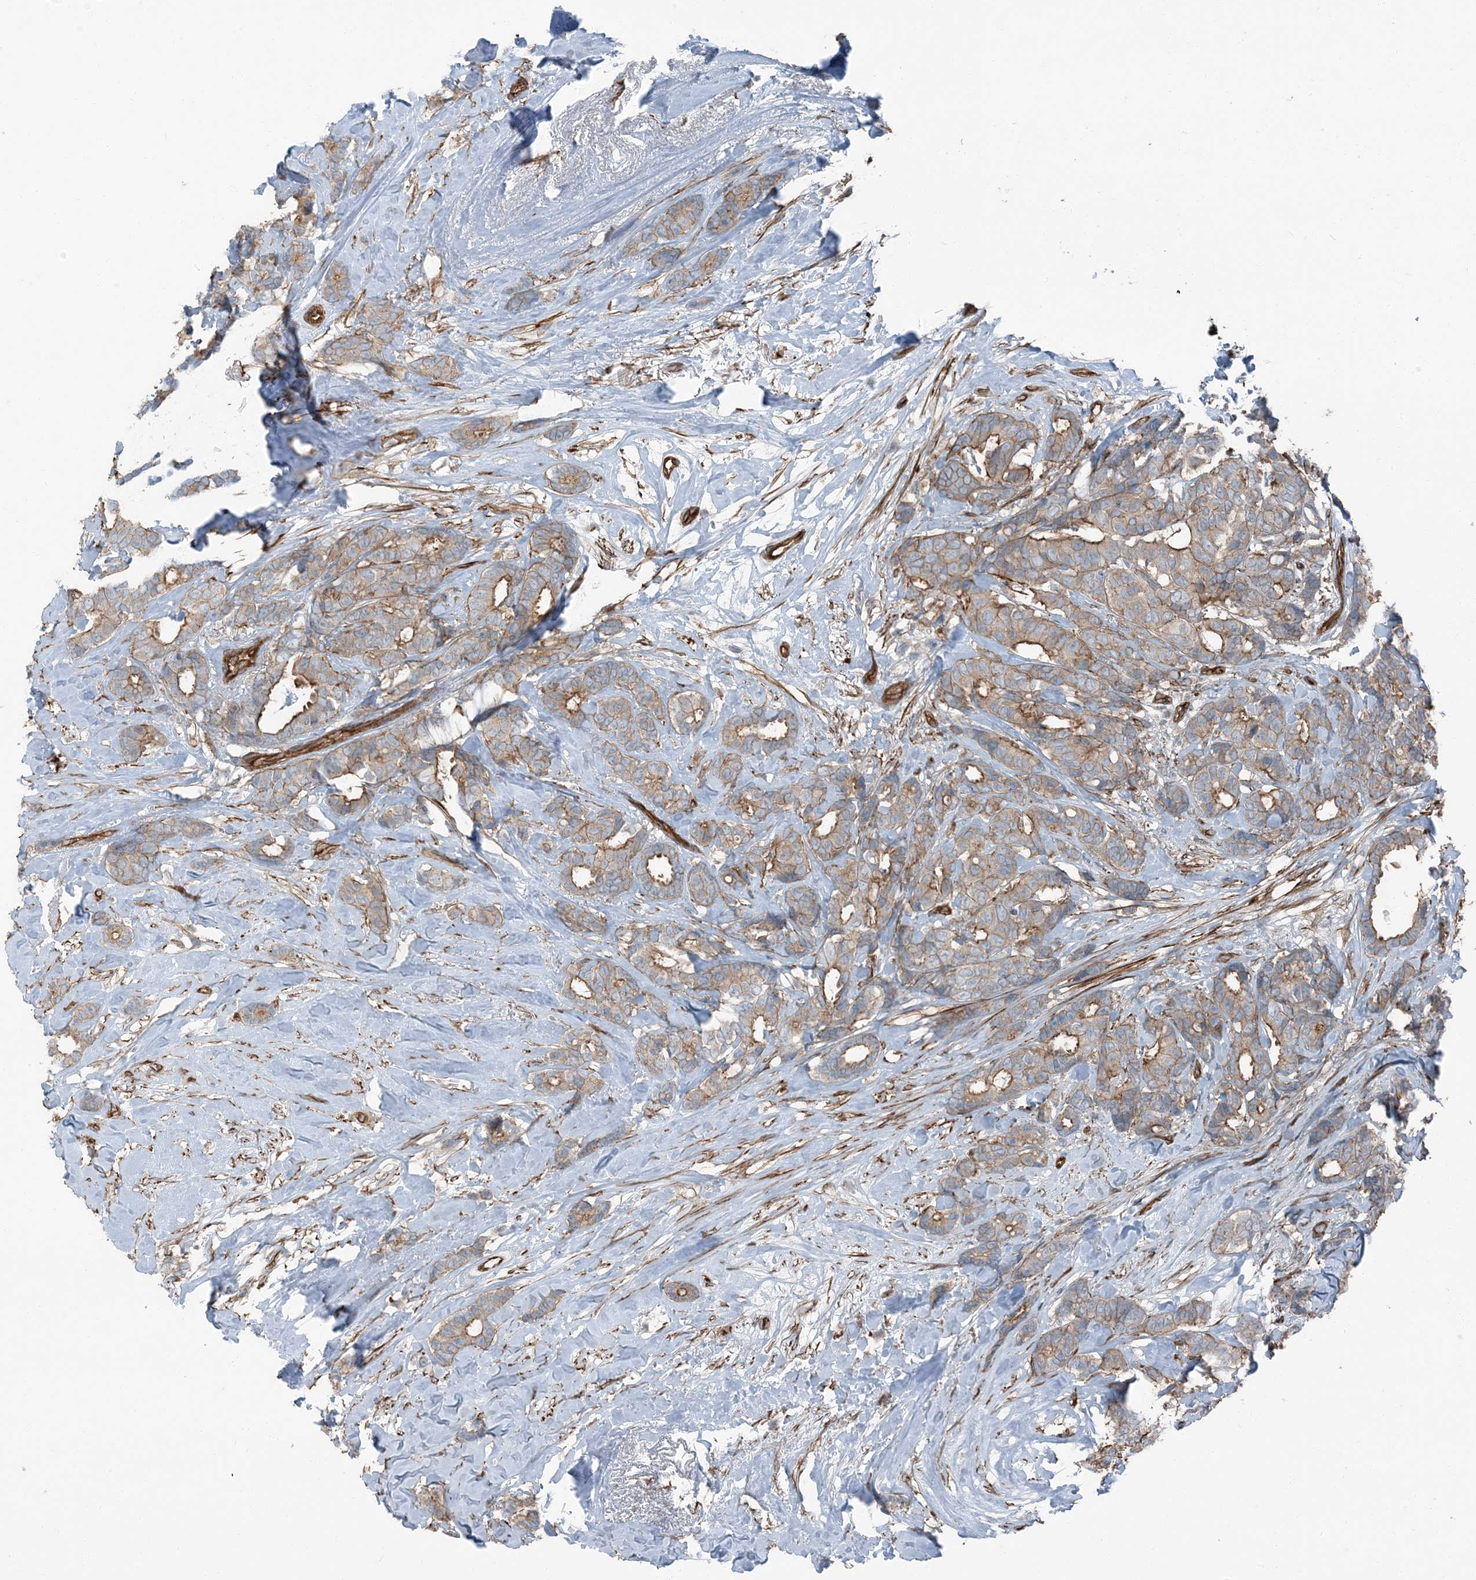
{"staining": {"intensity": "moderate", "quantity": "25%-75%", "location": "cytoplasmic/membranous"}, "tissue": "breast cancer", "cell_type": "Tumor cells", "image_type": "cancer", "snomed": [{"axis": "morphology", "description": "Duct carcinoma"}, {"axis": "topography", "description": "Breast"}], "caption": "Immunohistochemical staining of human breast cancer demonstrates moderate cytoplasmic/membranous protein expression in about 25%-75% of tumor cells. The staining was performed using DAB to visualize the protein expression in brown, while the nuclei were stained in blue with hematoxylin (Magnification: 20x).", "gene": "ZFP90", "patient": {"sex": "female", "age": 87}}